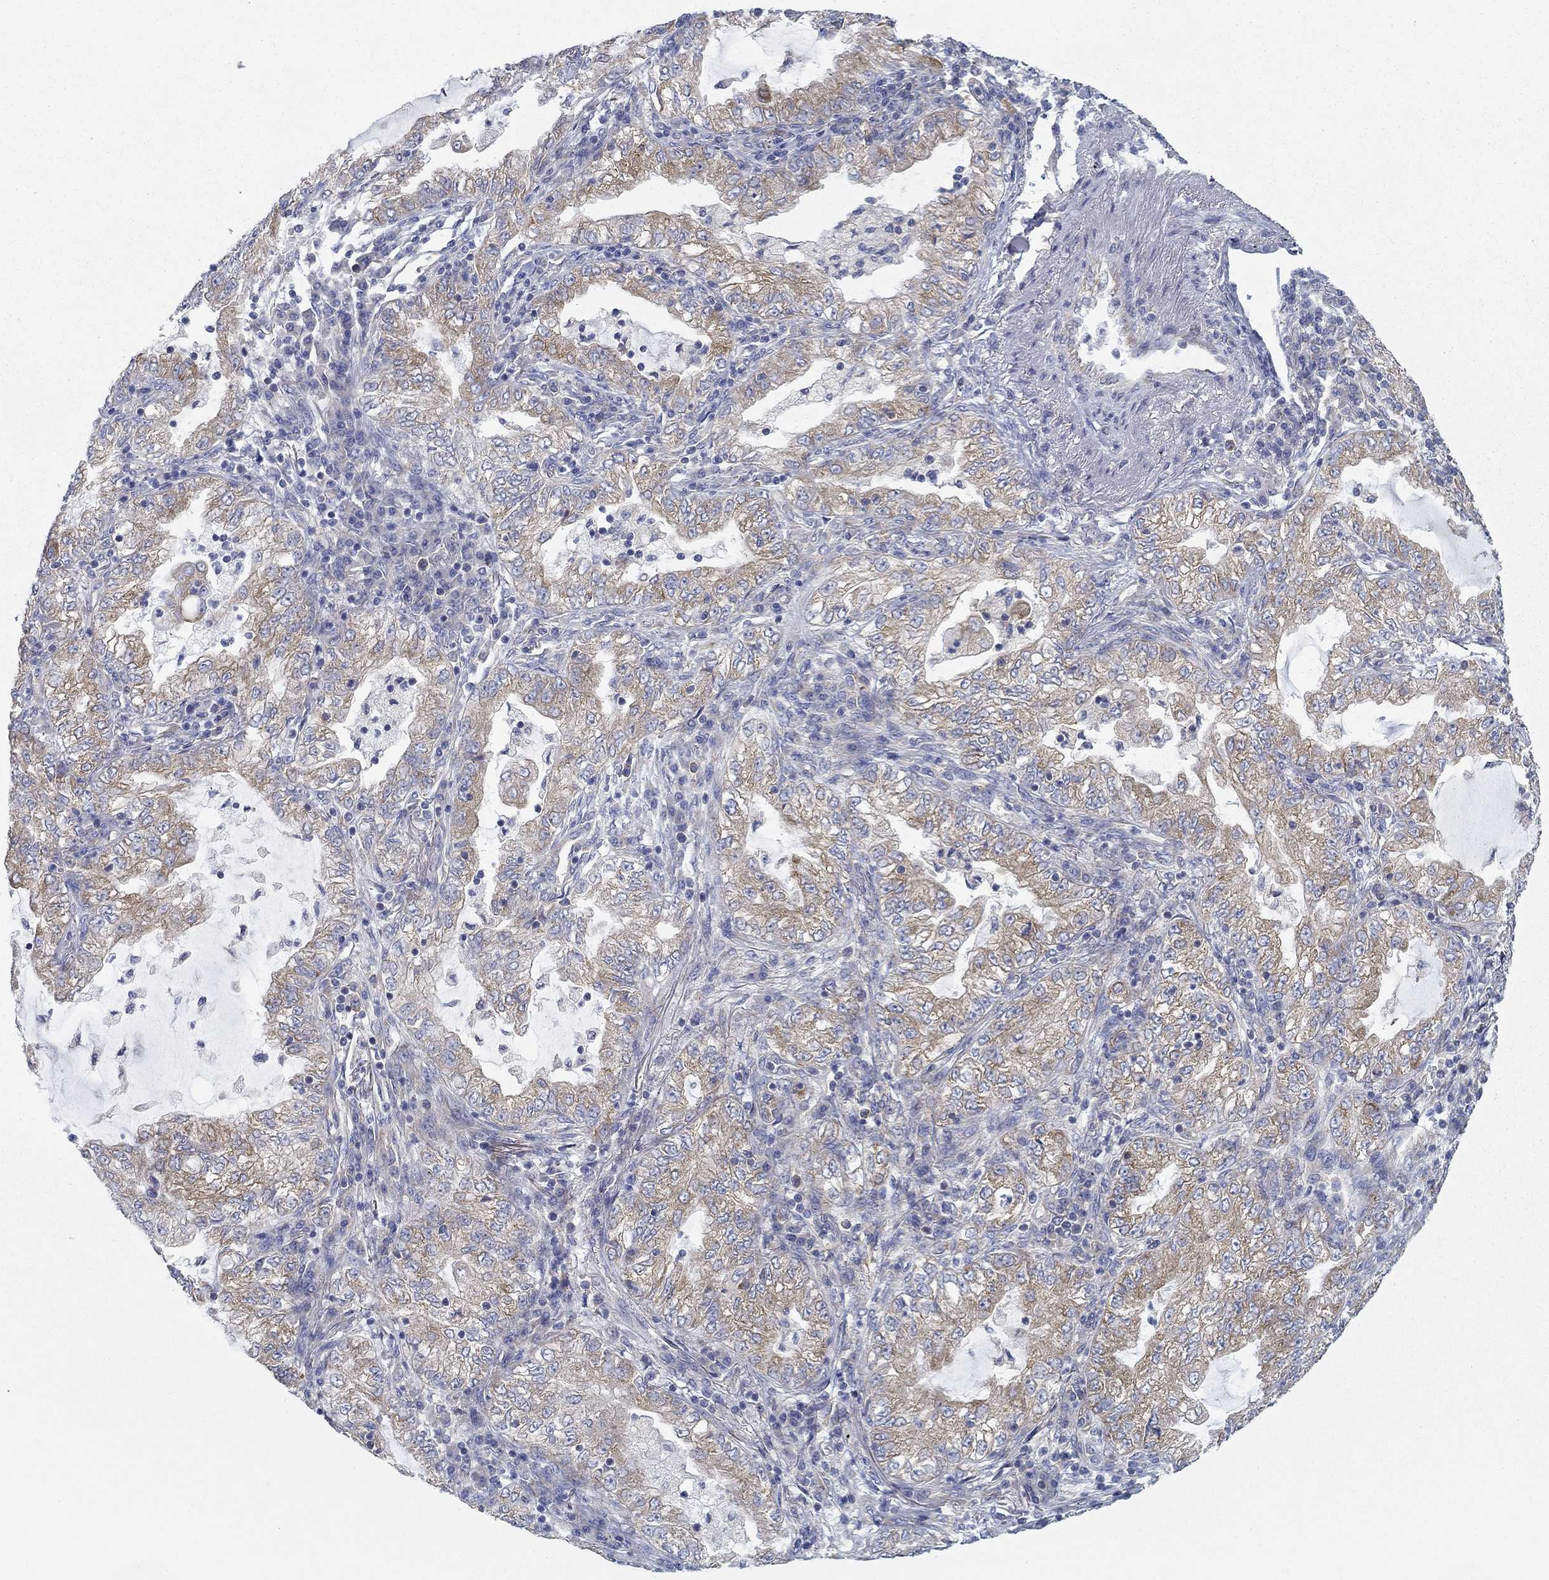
{"staining": {"intensity": "moderate", "quantity": "25%-75%", "location": "cytoplasmic/membranous"}, "tissue": "lung cancer", "cell_type": "Tumor cells", "image_type": "cancer", "snomed": [{"axis": "morphology", "description": "Adenocarcinoma, NOS"}, {"axis": "topography", "description": "Lung"}], "caption": "This is an image of immunohistochemistry (IHC) staining of lung cancer, which shows moderate expression in the cytoplasmic/membranous of tumor cells.", "gene": "FXR1", "patient": {"sex": "female", "age": 73}}